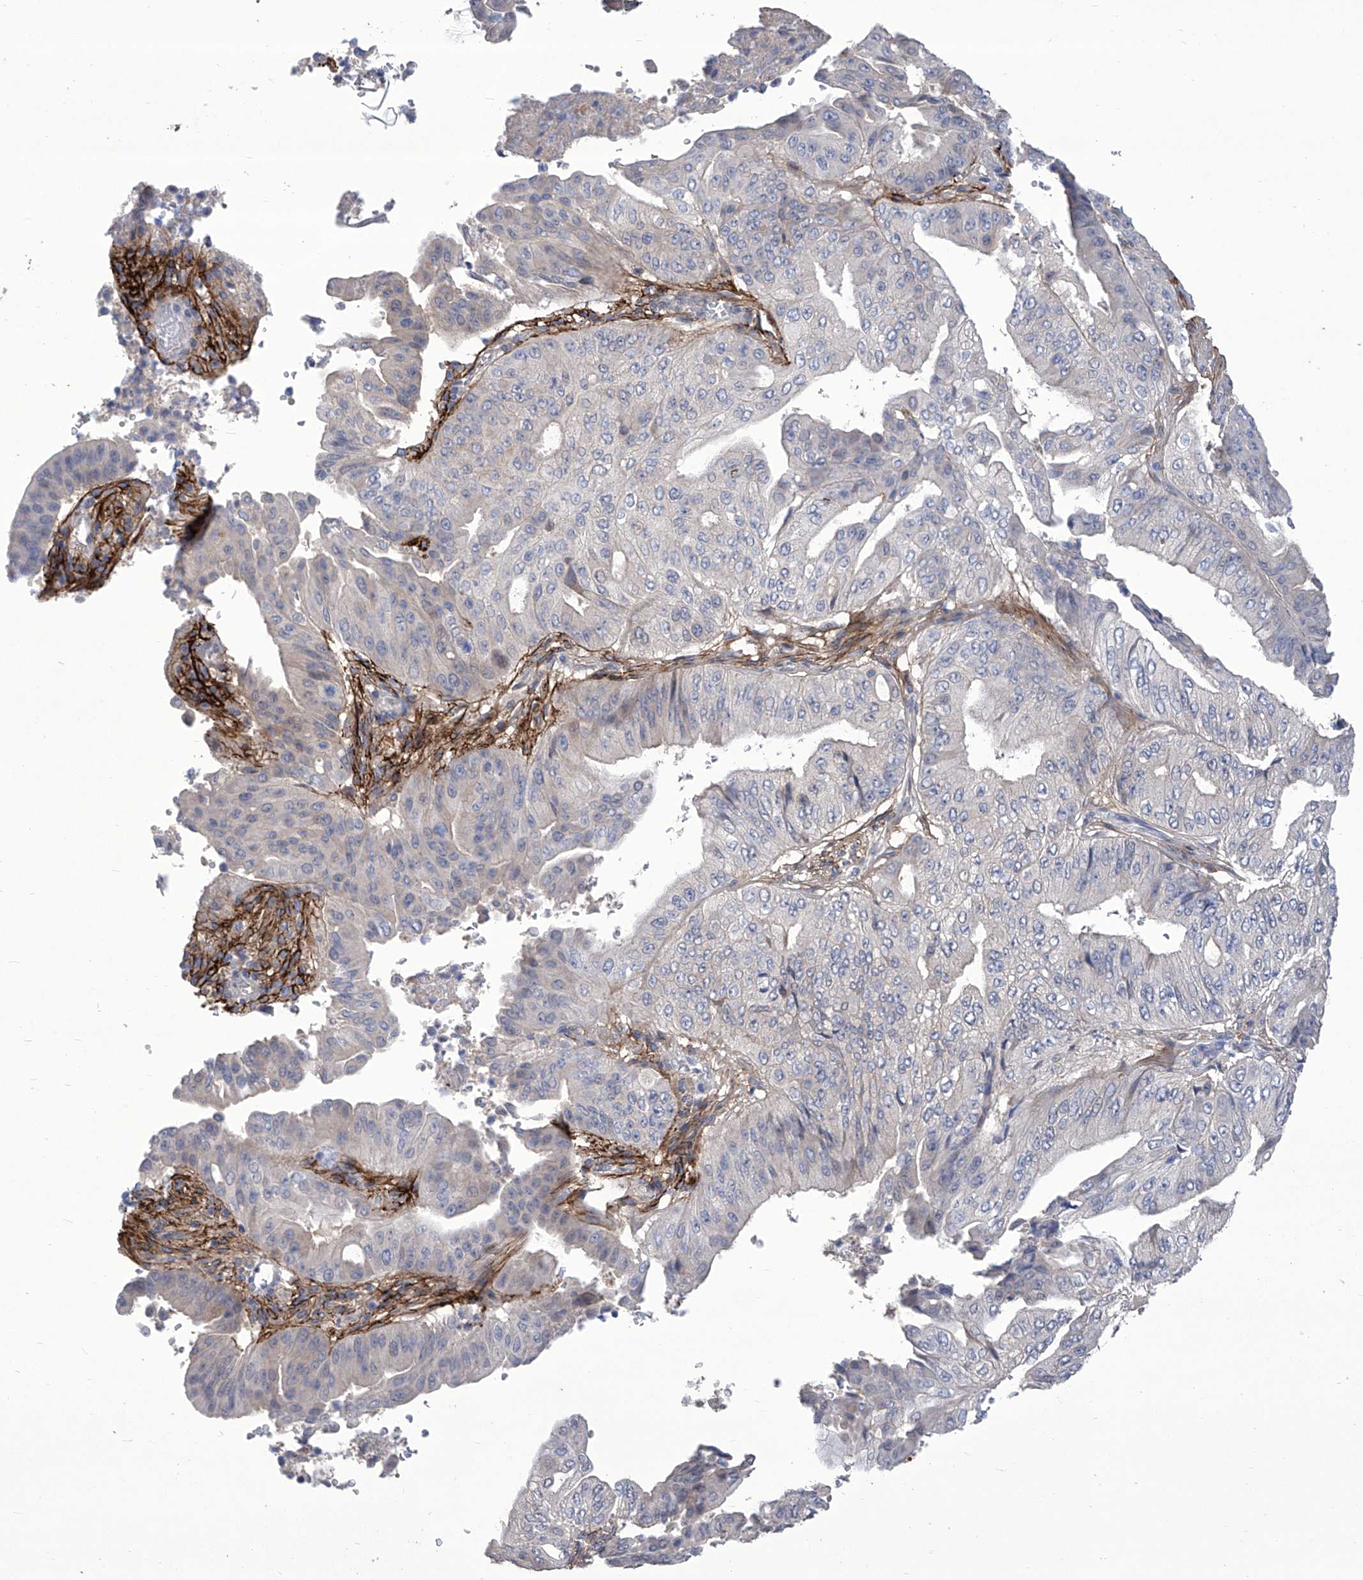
{"staining": {"intensity": "negative", "quantity": "none", "location": "none"}, "tissue": "pancreatic cancer", "cell_type": "Tumor cells", "image_type": "cancer", "snomed": [{"axis": "morphology", "description": "Adenocarcinoma, NOS"}, {"axis": "topography", "description": "Pancreas"}], "caption": "Histopathology image shows no significant protein staining in tumor cells of pancreatic cancer.", "gene": "TXNIP", "patient": {"sex": "female", "age": 77}}